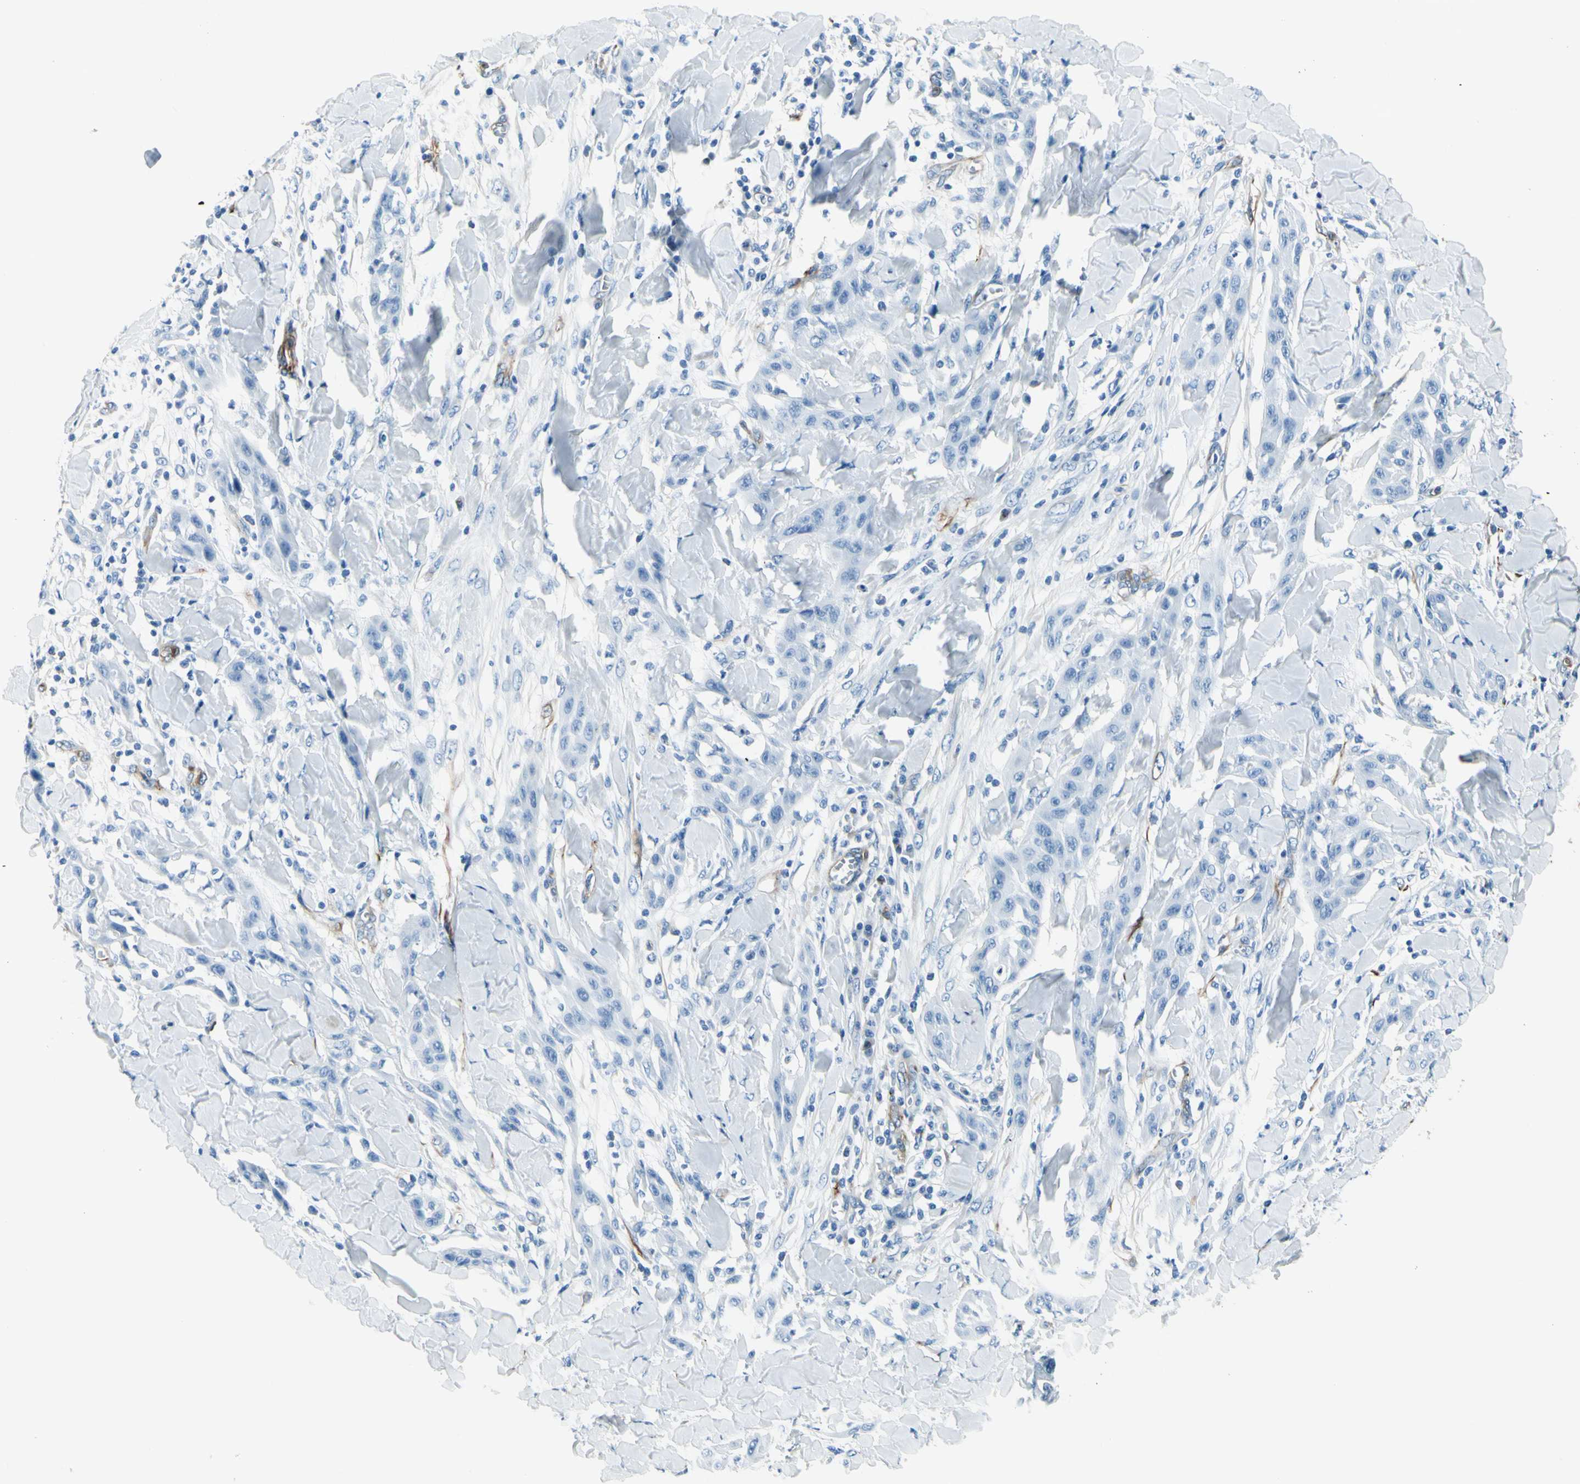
{"staining": {"intensity": "negative", "quantity": "none", "location": "none"}, "tissue": "skin cancer", "cell_type": "Tumor cells", "image_type": "cancer", "snomed": [{"axis": "morphology", "description": "Squamous cell carcinoma, NOS"}, {"axis": "topography", "description": "Skin"}], "caption": "This photomicrograph is of skin cancer (squamous cell carcinoma) stained with immunohistochemistry (IHC) to label a protein in brown with the nuclei are counter-stained blue. There is no expression in tumor cells.", "gene": "PTH2R", "patient": {"sex": "male", "age": 24}}